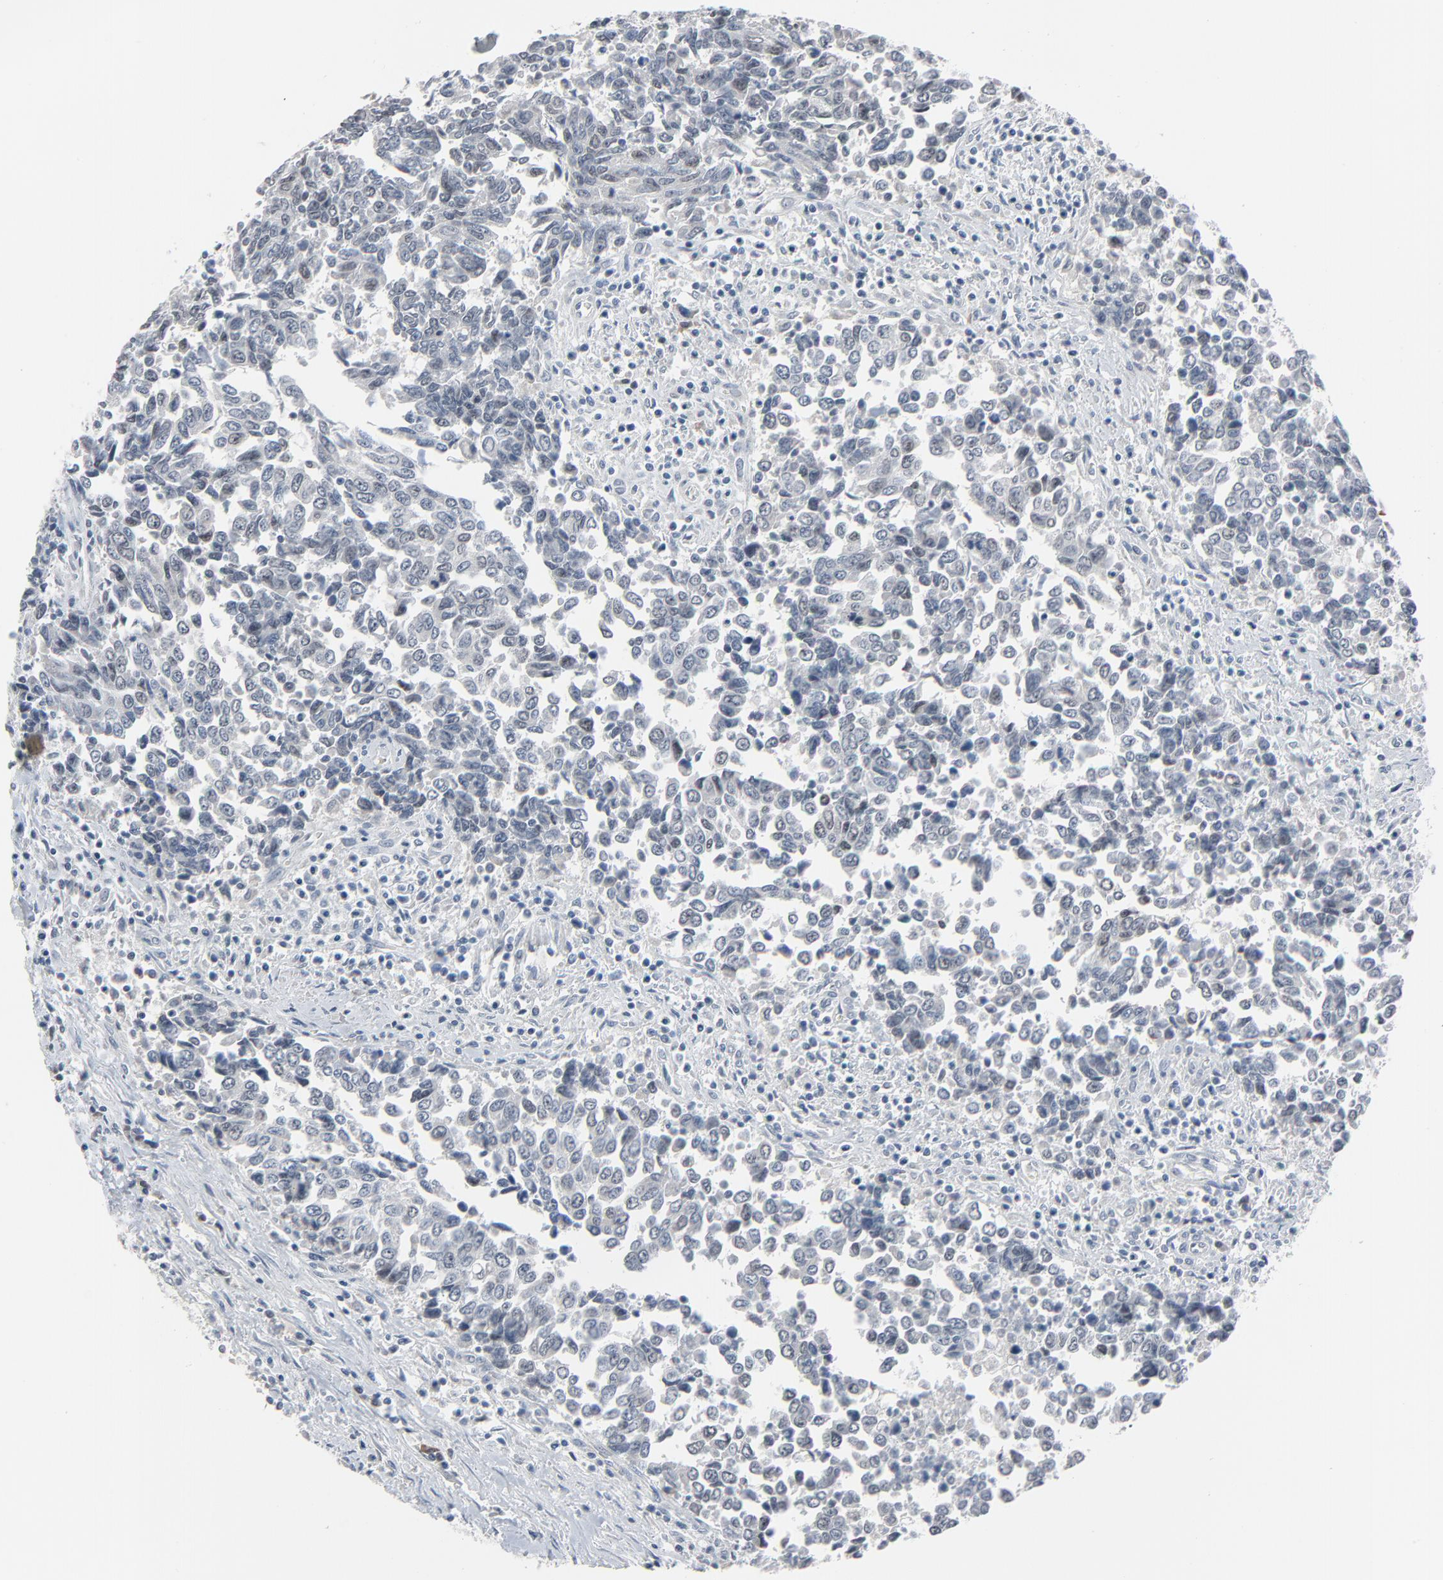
{"staining": {"intensity": "negative", "quantity": "none", "location": "none"}, "tissue": "urothelial cancer", "cell_type": "Tumor cells", "image_type": "cancer", "snomed": [{"axis": "morphology", "description": "Urothelial carcinoma, High grade"}, {"axis": "topography", "description": "Urinary bladder"}], "caption": "DAB (3,3'-diaminobenzidine) immunohistochemical staining of human urothelial cancer displays no significant staining in tumor cells. Brightfield microscopy of immunohistochemistry (IHC) stained with DAB (brown) and hematoxylin (blue), captured at high magnification.", "gene": "SAGE1", "patient": {"sex": "male", "age": 86}}